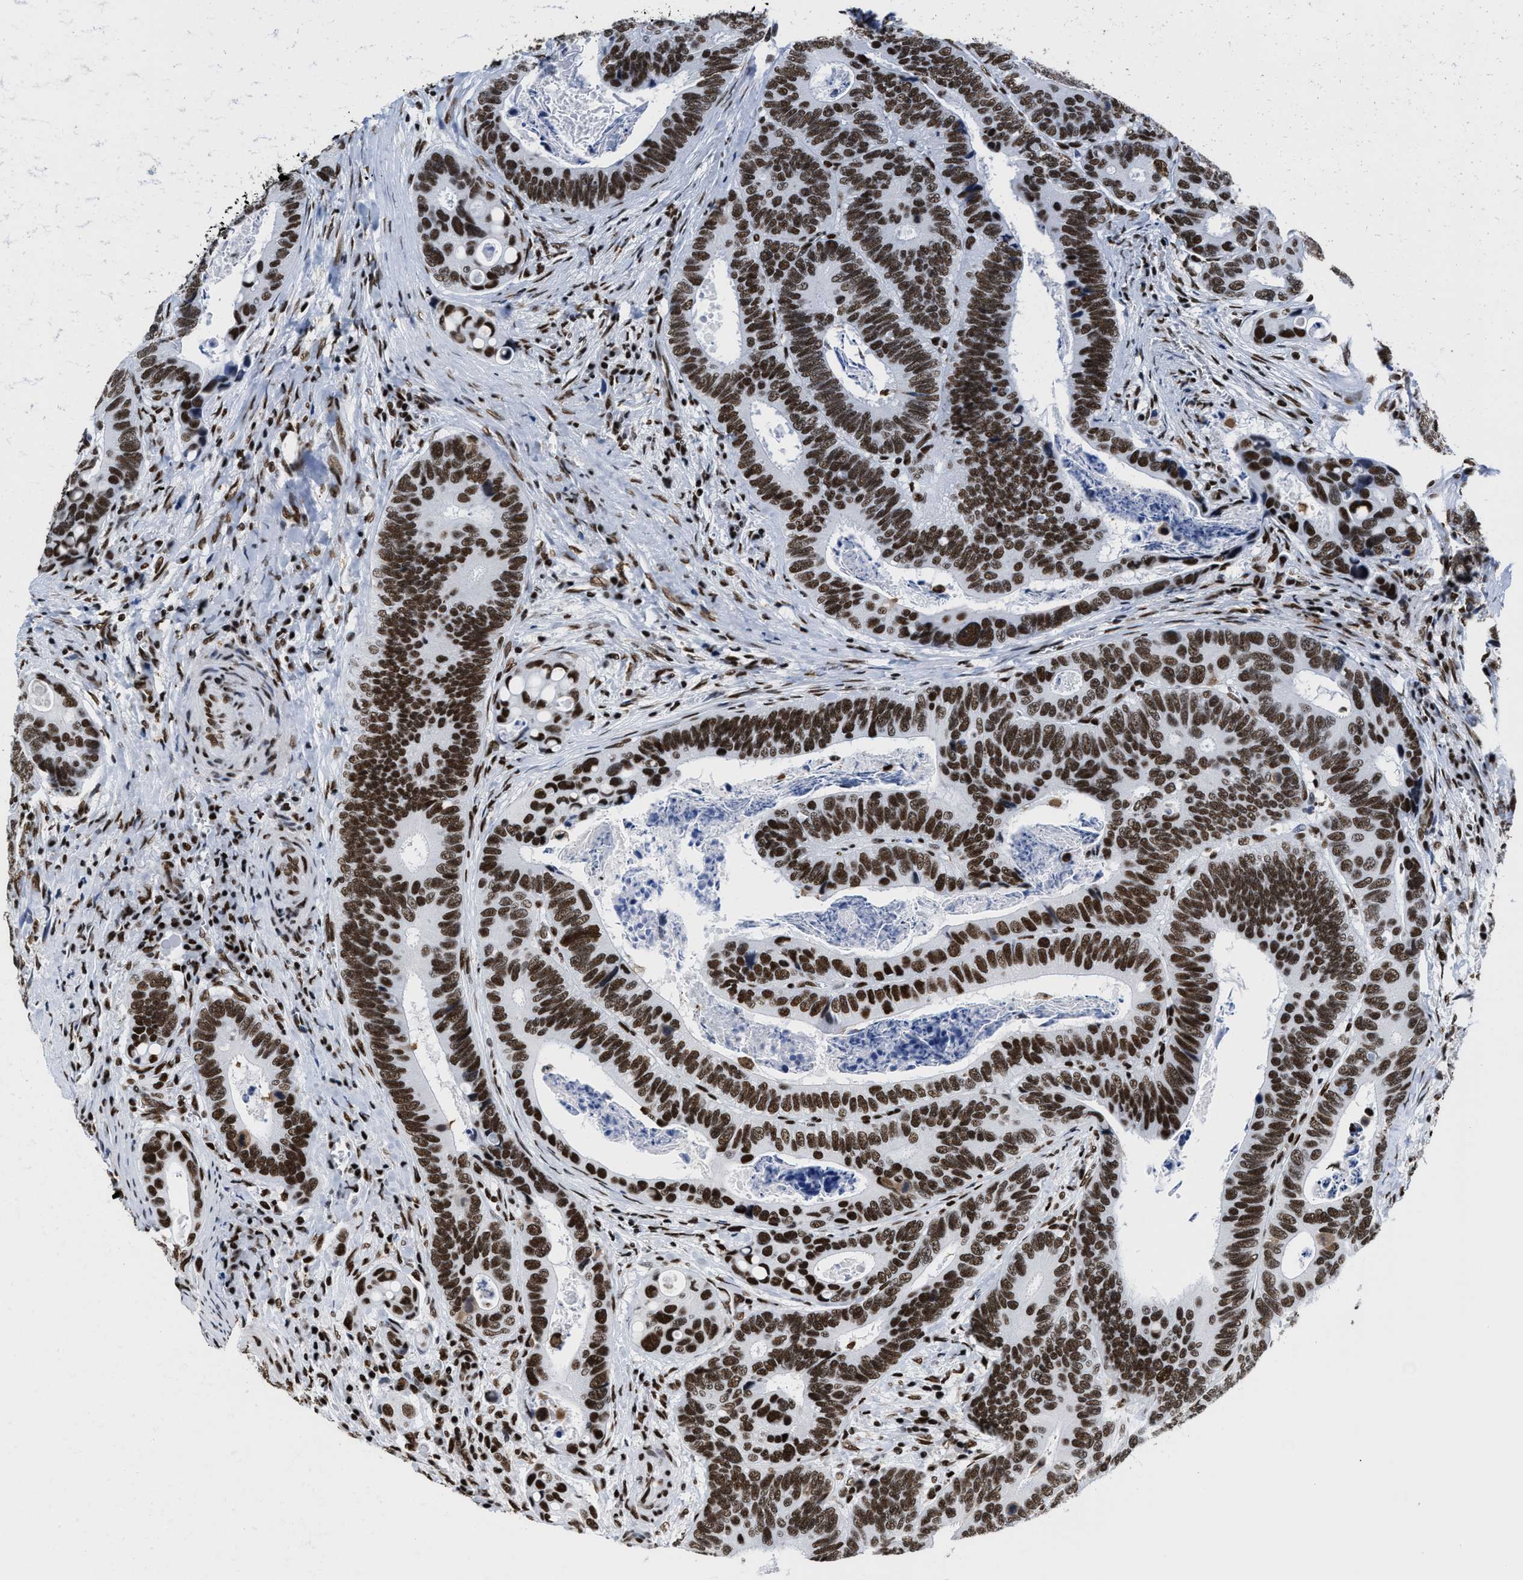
{"staining": {"intensity": "strong", "quantity": ">75%", "location": "nuclear"}, "tissue": "colorectal cancer", "cell_type": "Tumor cells", "image_type": "cancer", "snomed": [{"axis": "morphology", "description": "Inflammation, NOS"}, {"axis": "morphology", "description": "Adenocarcinoma, NOS"}, {"axis": "topography", "description": "Colon"}], "caption": "Human colorectal cancer stained for a protein (brown) demonstrates strong nuclear positive expression in approximately >75% of tumor cells.", "gene": "SMARCC2", "patient": {"sex": "male", "age": 72}}